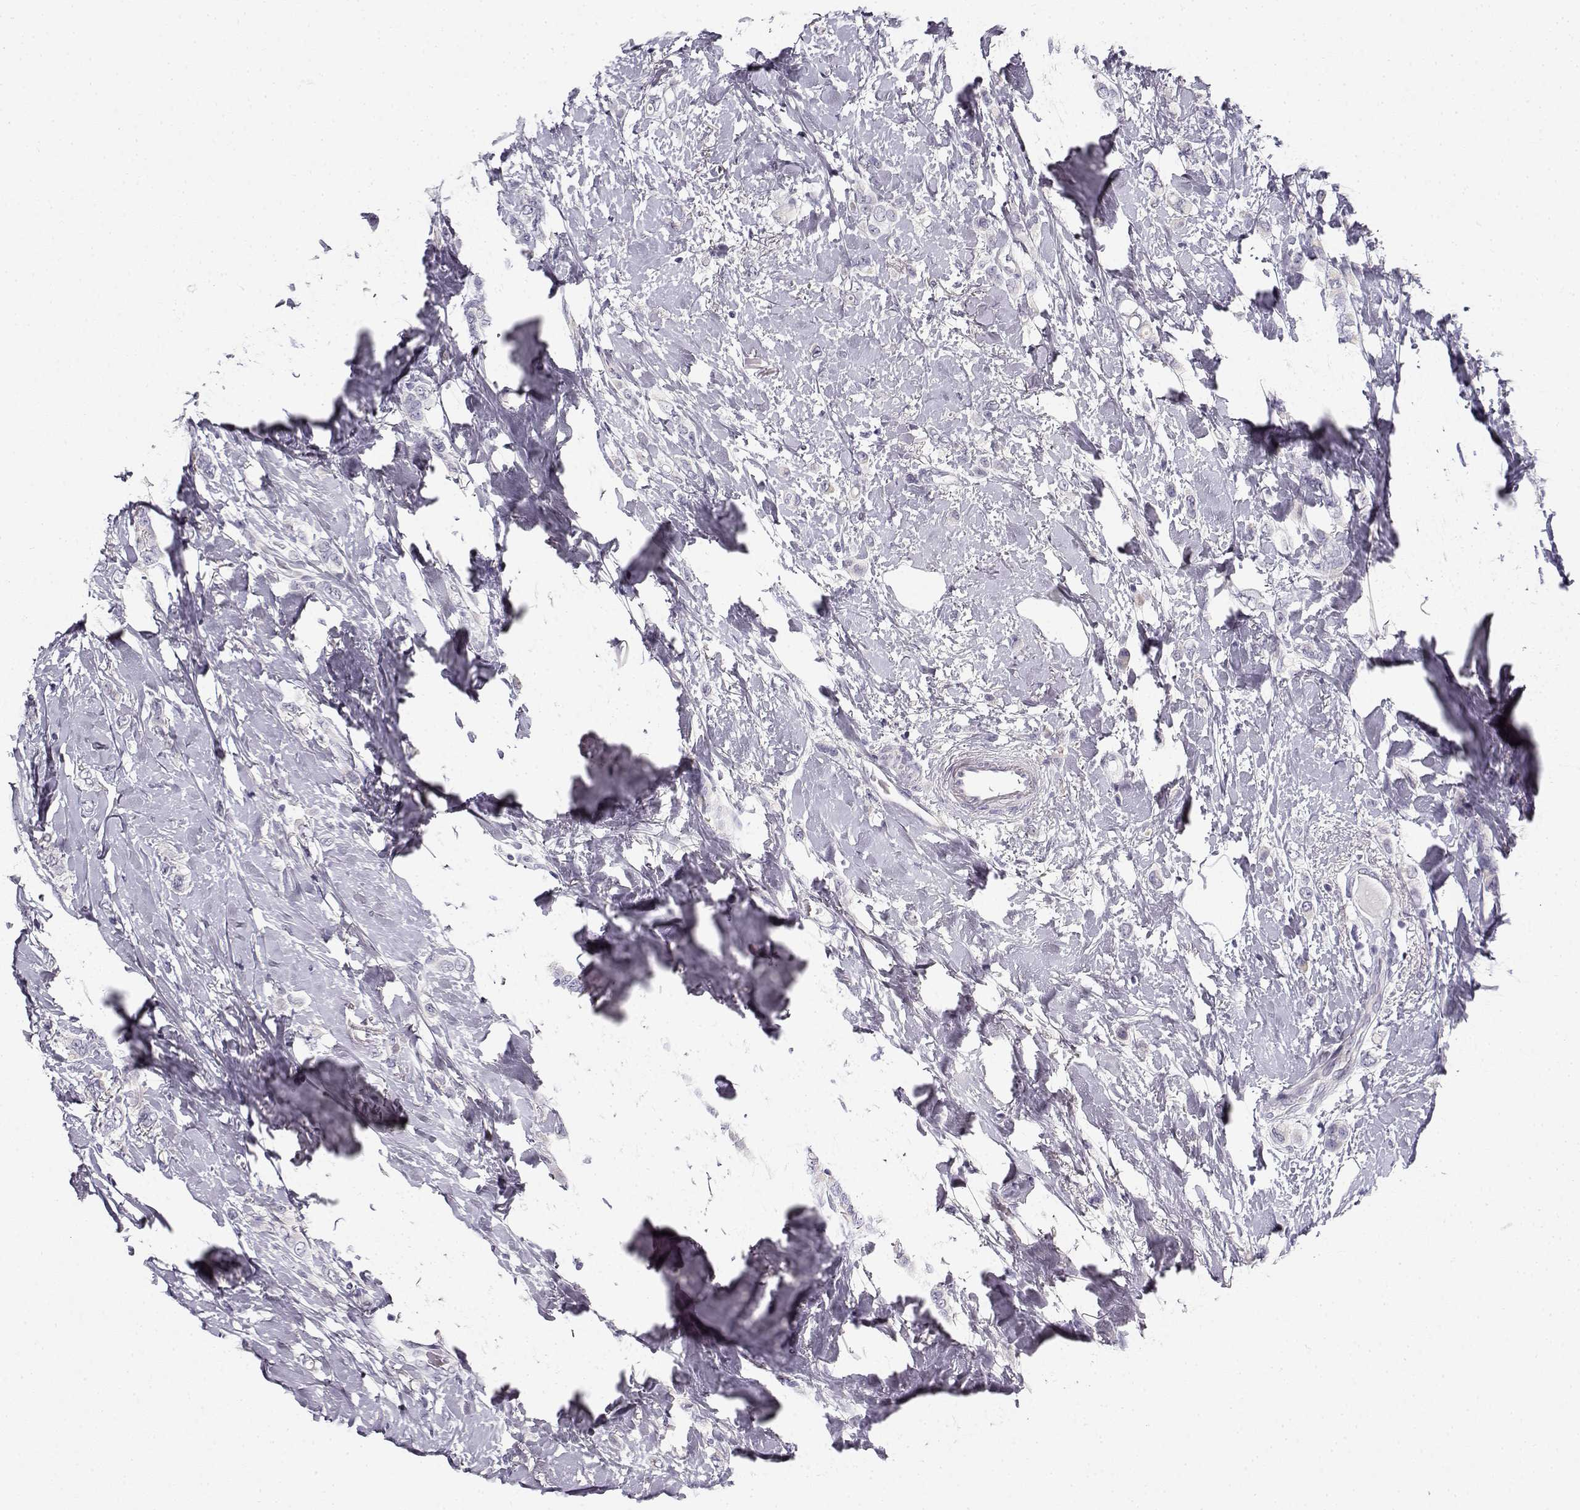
{"staining": {"intensity": "negative", "quantity": "none", "location": "none"}, "tissue": "breast cancer", "cell_type": "Tumor cells", "image_type": "cancer", "snomed": [{"axis": "morphology", "description": "Lobular carcinoma"}, {"axis": "topography", "description": "Breast"}], "caption": "DAB (3,3'-diaminobenzidine) immunohistochemical staining of human breast cancer demonstrates no significant staining in tumor cells.", "gene": "CREB3L3", "patient": {"sex": "female", "age": 66}}